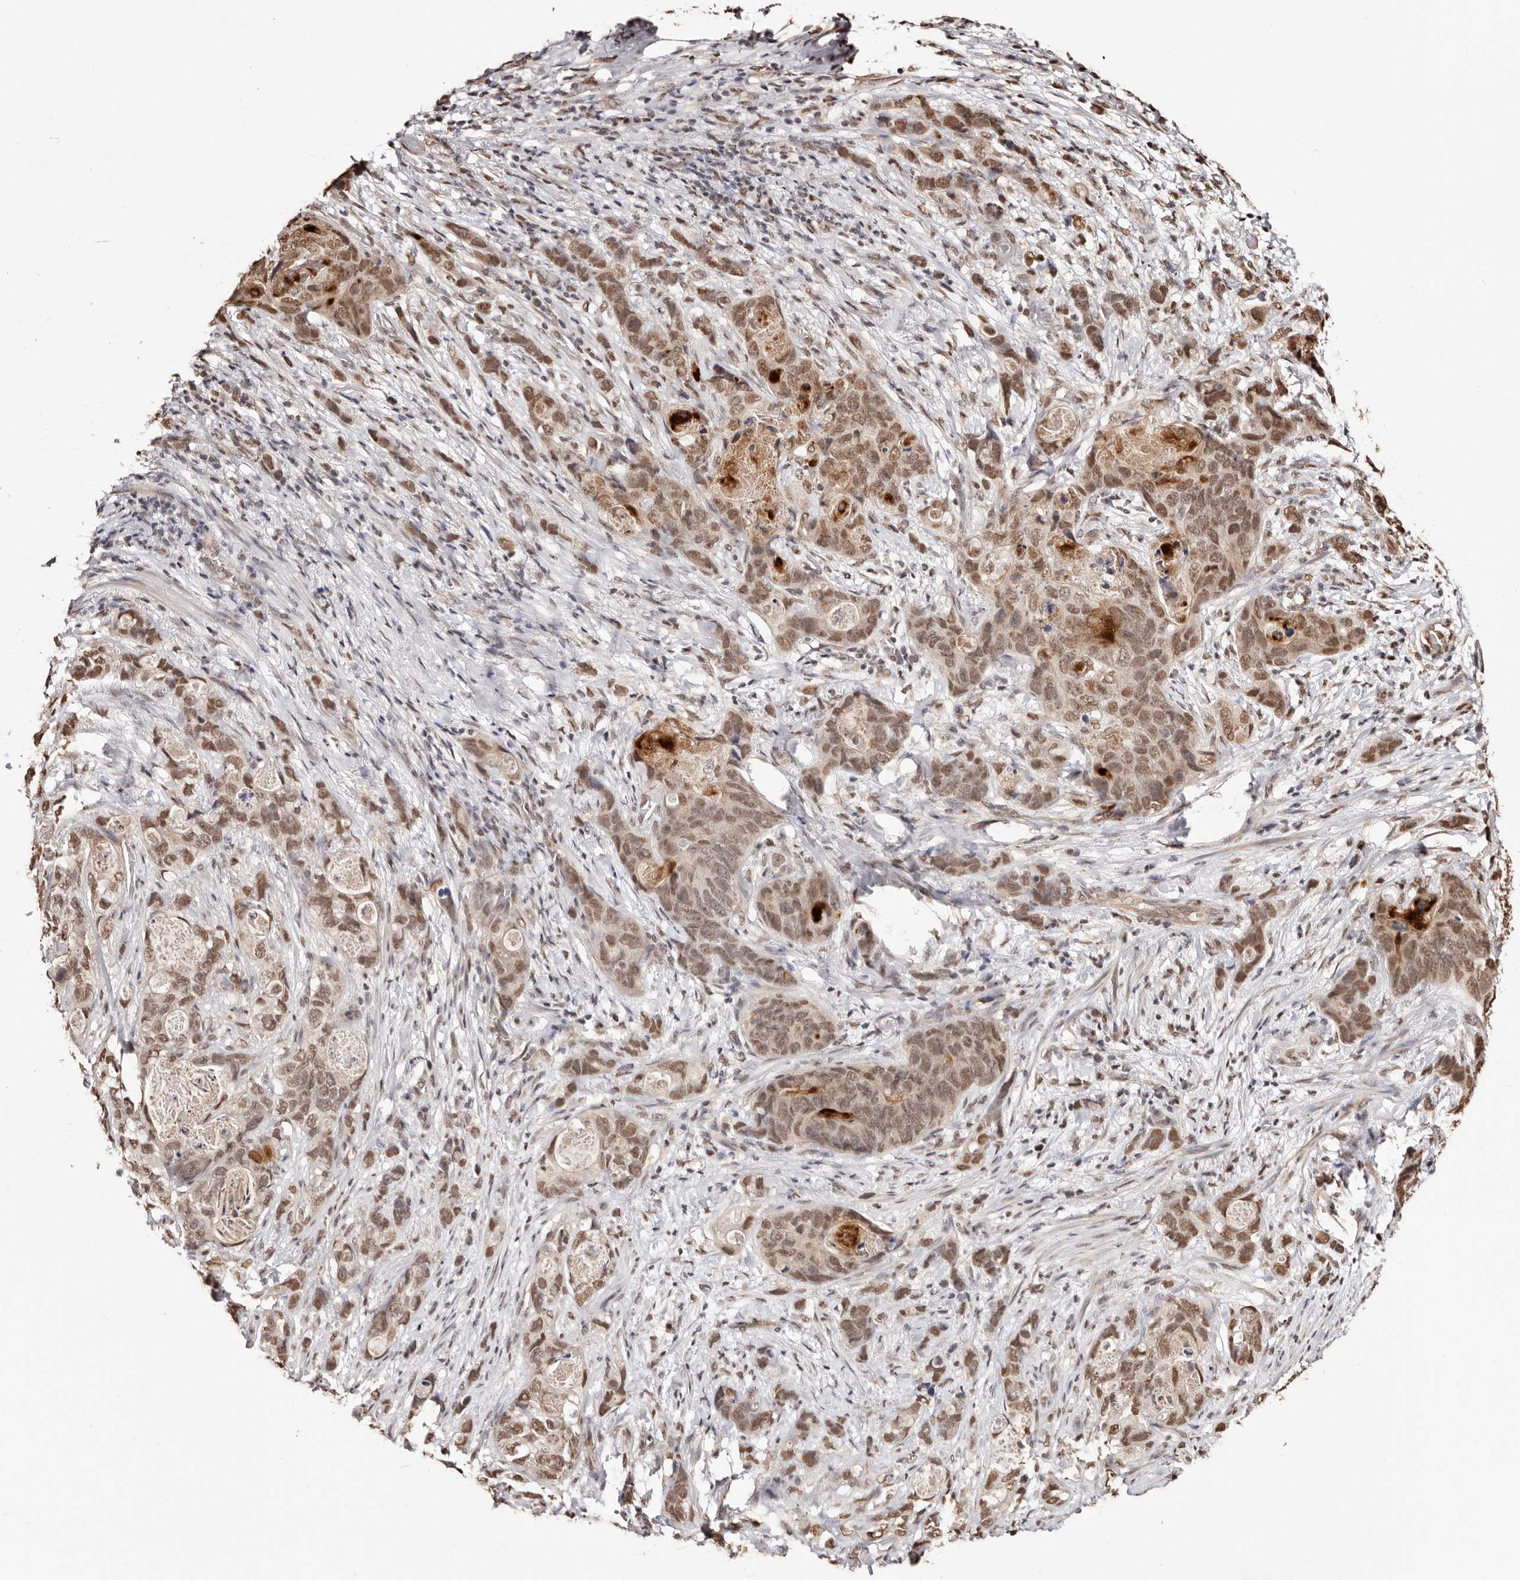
{"staining": {"intensity": "moderate", "quantity": ">75%", "location": "nuclear"}, "tissue": "stomach cancer", "cell_type": "Tumor cells", "image_type": "cancer", "snomed": [{"axis": "morphology", "description": "Normal tissue, NOS"}, {"axis": "morphology", "description": "Adenocarcinoma, NOS"}, {"axis": "topography", "description": "Stomach"}], "caption": "Immunohistochemistry image of neoplastic tissue: stomach cancer stained using immunohistochemistry (IHC) reveals medium levels of moderate protein expression localized specifically in the nuclear of tumor cells, appearing as a nuclear brown color.", "gene": "BICRAL", "patient": {"sex": "female", "age": 89}}